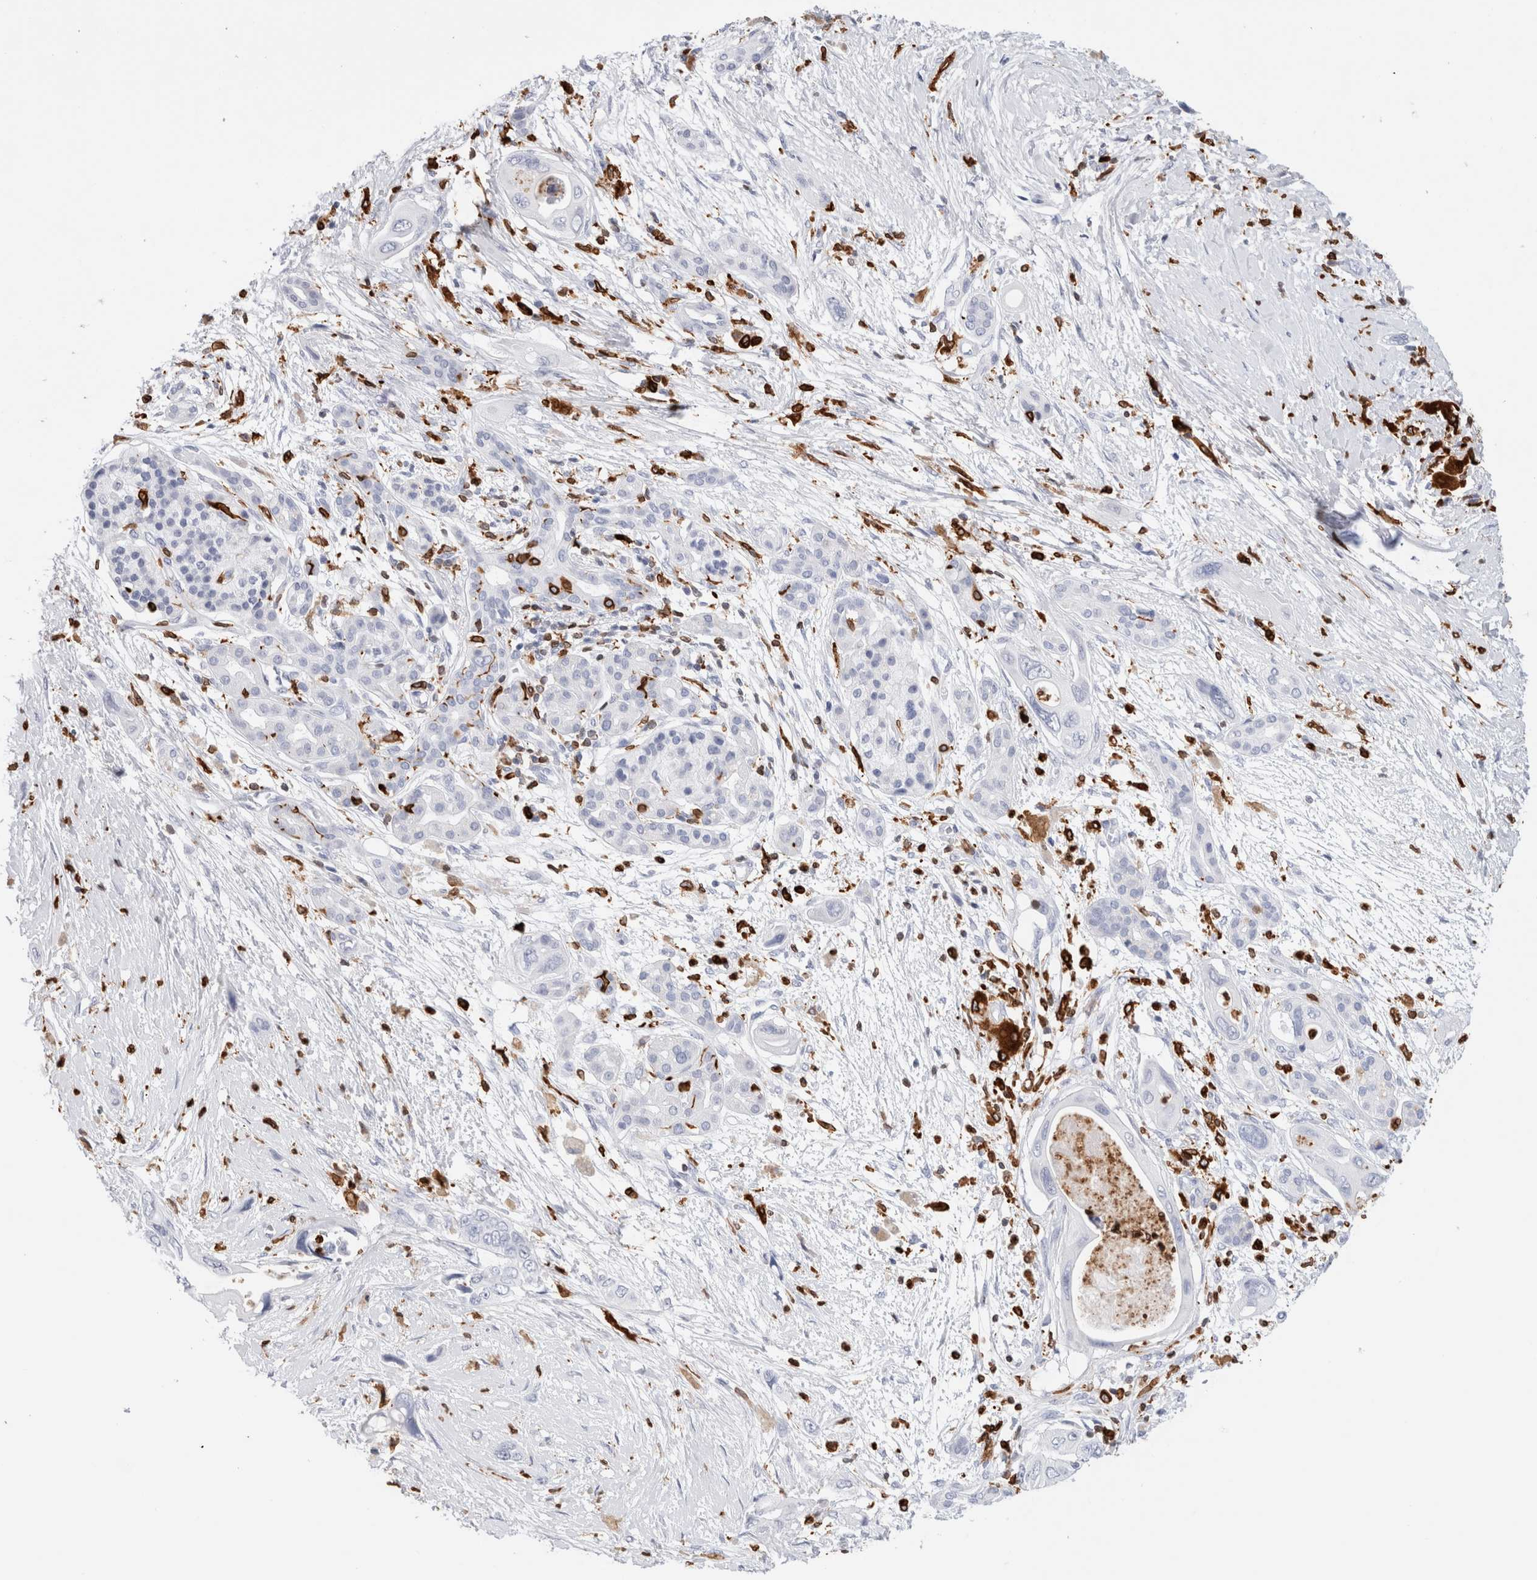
{"staining": {"intensity": "negative", "quantity": "none", "location": "none"}, "tissue": "pancreatic cancer", "cell_type": "Tumor cells", "image_type": "cancer", "snomed": [{"axis": "morphology", "description": "Adenocarcinoma, NOS"}, {"axis": "topography", "description": "Pancreas"}], "caption": "Immunohistochemical staining of pancreatic cancer exhibits no significant staining in tumor cells.", "gene": "ALOX5AP", "patient": {"sex": "male", "age": 66}}